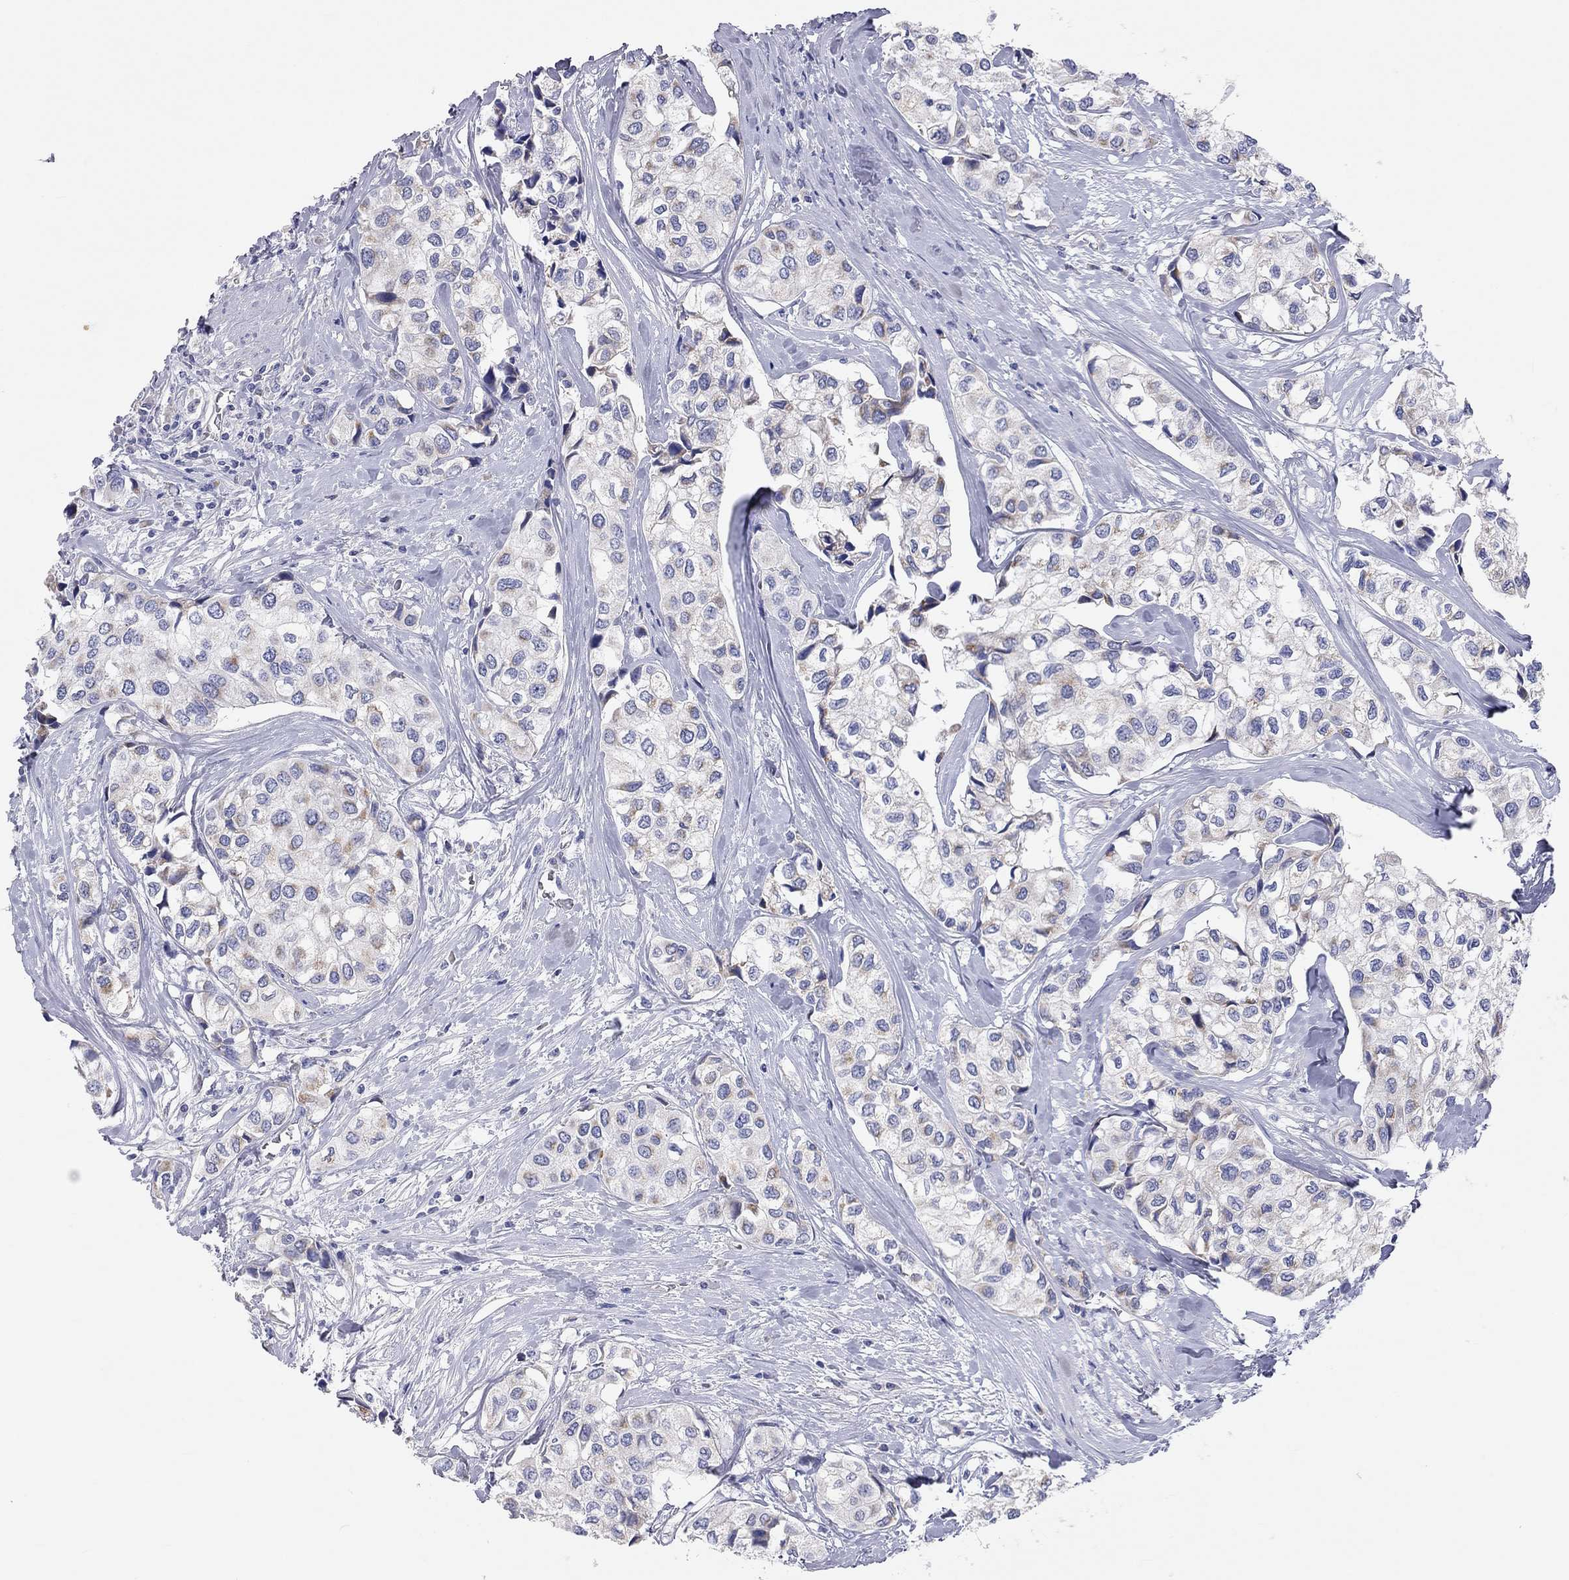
{"staining": {"intensity": "negative", "quantity": "none", "location": "none"}, "tissue": "urothelial cancer", "cell_type": "Tumor cells", "image_type": "cancer", "snomed": [{"axis": "morphology", "description": "Urothelial carcinoma, High grade"}, {"axis": "topography", "description": "Urinary bladder"}], "caption": "A high-resolution image shows IHC staining of urothelial cancer, which exhibits no significant expression in tumor cells.", "gene": "RCAN1", "patient": {"sex": "male", "age": 73}}